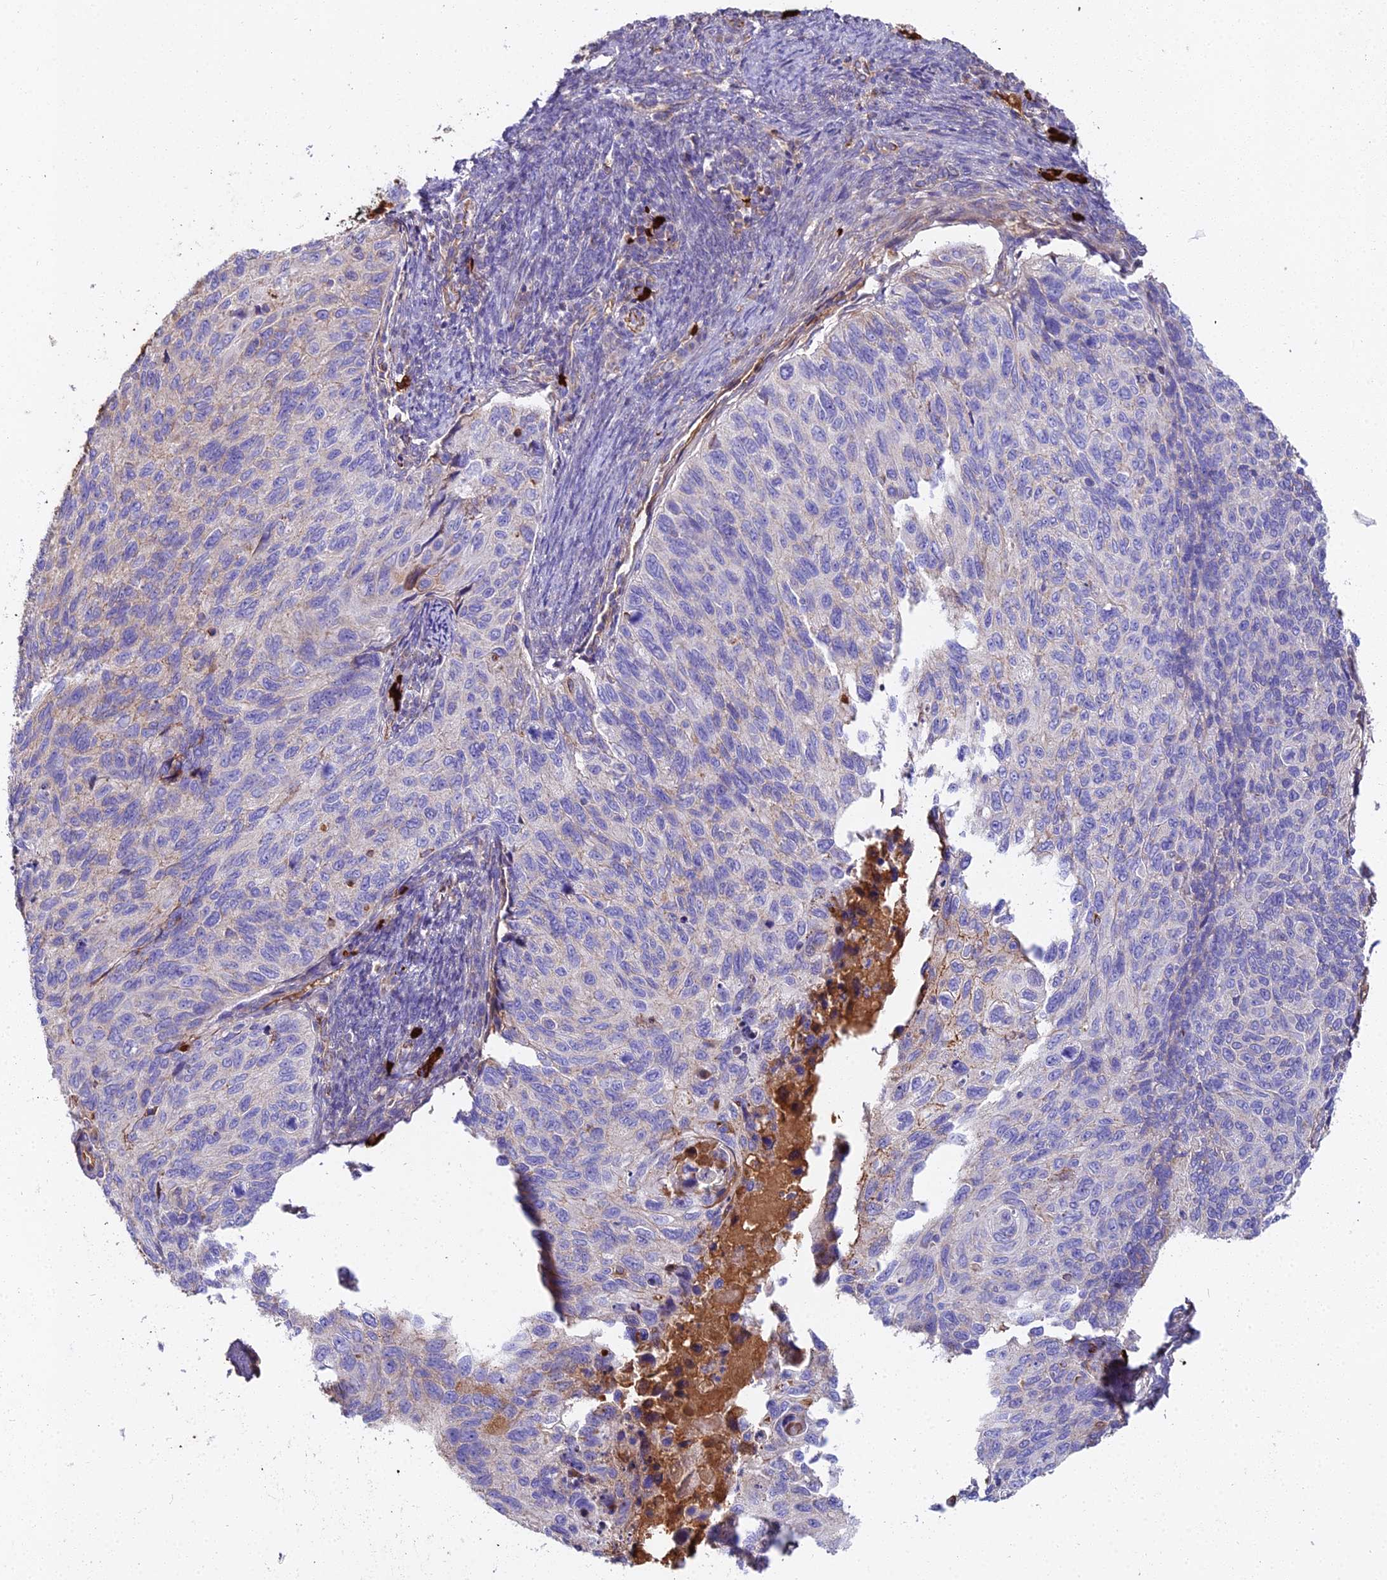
{"staining": {"intensity": "negative", "quantity": "none", "location": "none"}, "tissue": "cervical cancer", "cell_type": "Tumor cells", "image_type": "cancer", "snomed": [{"axis": "morphology", "description": "Squamous cell carcinoma, NOS"}, {"axis": "topography", "description": "Cervix"}], "caption": "Immunohistochemistry micrograph of cervical cancer stained for a protein (brown), which reveals no positivity in tumor cells.", "gene": "BEX4", "patient": {"sex": "female", "age": 70}}